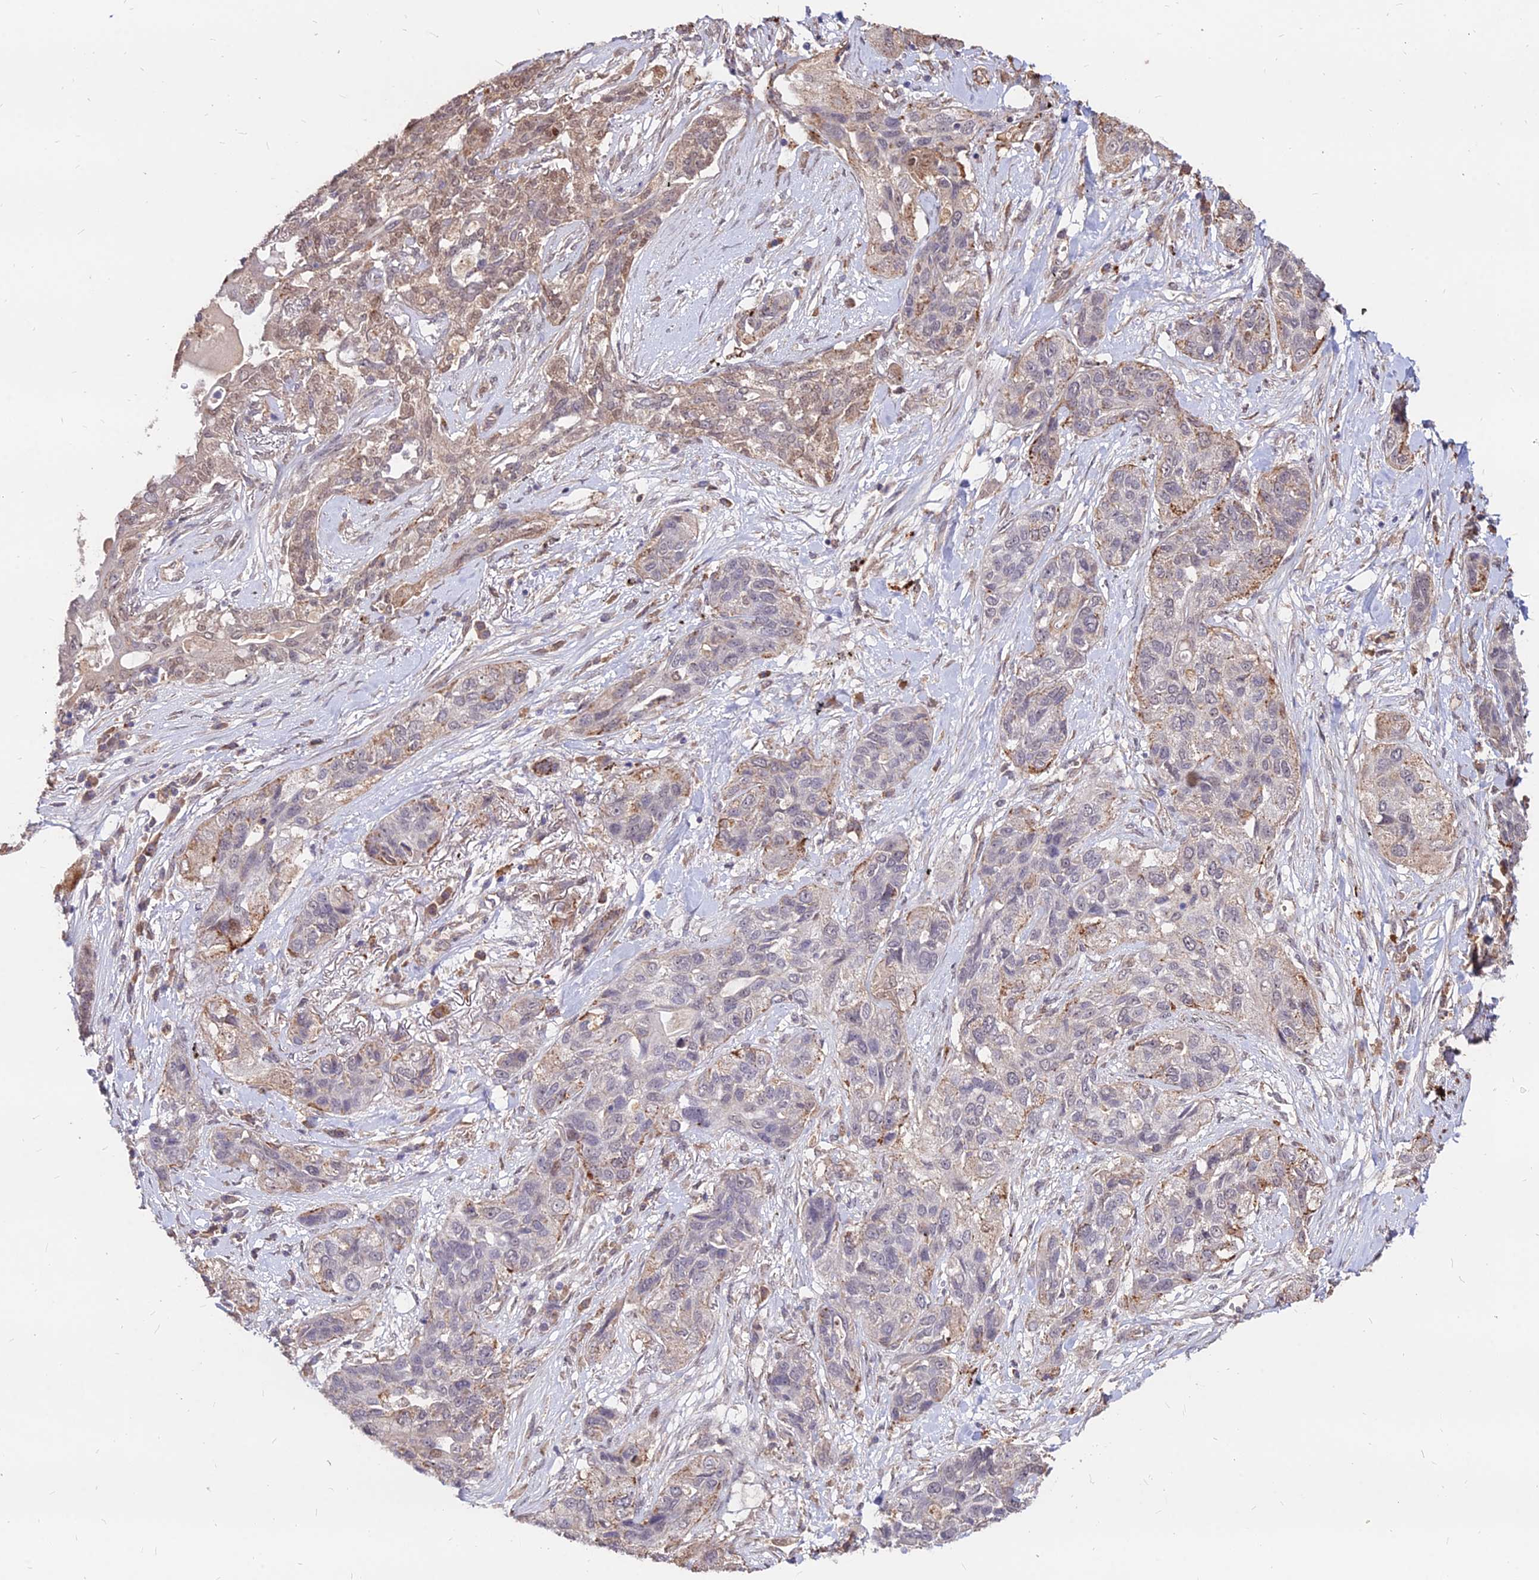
{"staining": {"intensity": "weak", "quantity": "<25%", "location": "nuclear"}, "tissue": "lung cancer", "cell_type": "Tumor cells", "image_type": "cancer", "snomed": [{"axis": "morphology", "description": "Squamous cell carcinoma, NOS"}, {"axis": "topography", "description": "Lung"}], "caption": "Human squamous cell carcinoma (lung) stained for a protein using IHC displays no staining in tumor cells.", "gene": "C11orf68", "patient": {"sex": "female", "age": 70}}